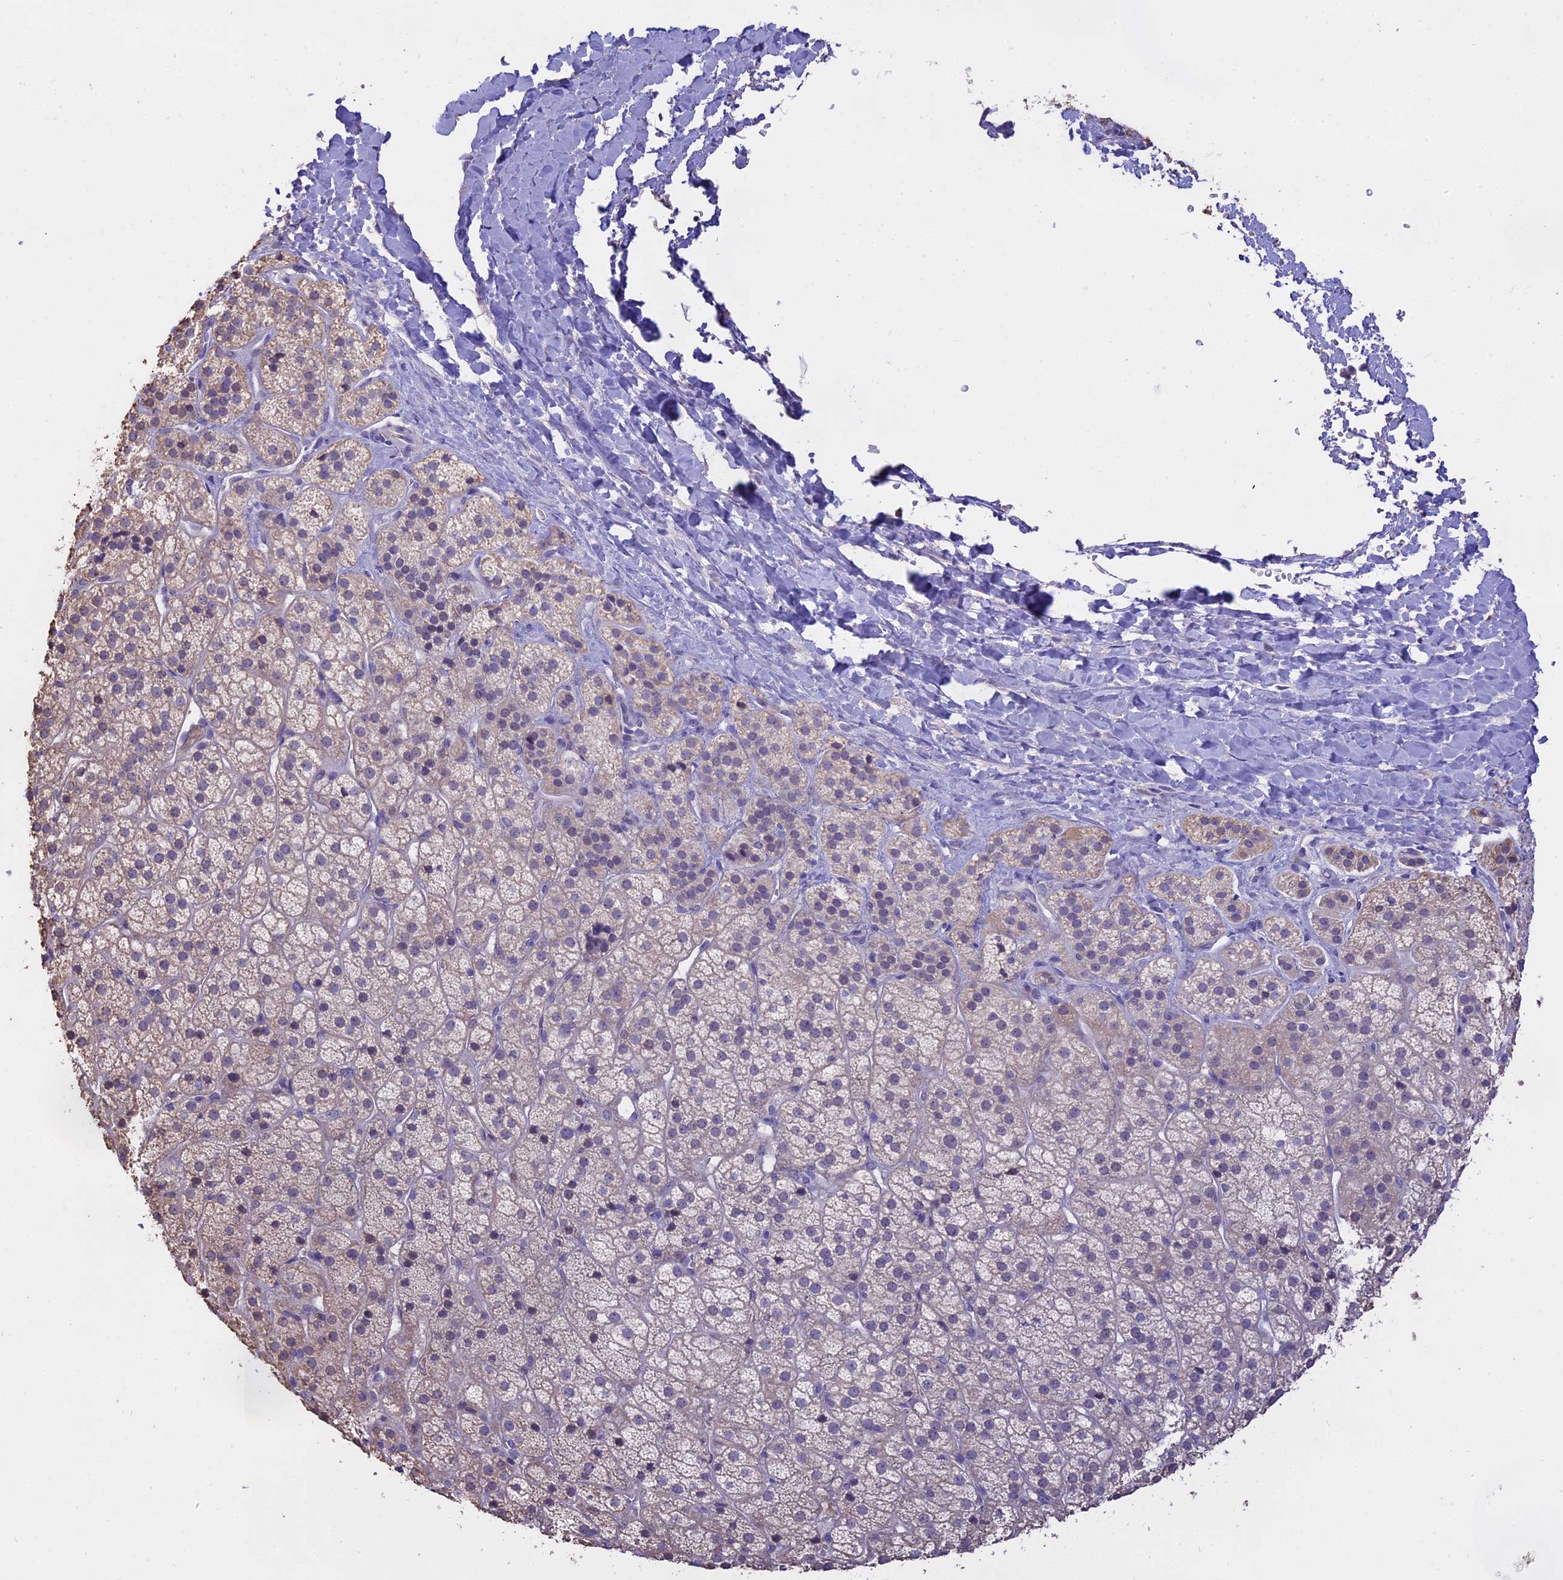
{"staining": {"intensity": "negative", "quantity": "none", "location": "none"}, "tissue": "adrenal gland", "cell_type": "Glandular cells", "image_type": "normal", "snomed": [{"axis": "morphology", "description": "Normal tissue, NOS"}, {"axis": "topography", "description": "Adrenal gland"}], "caption": "Normal adrenal gland was stained to show a protein in brown. There is no significant positivity in glandular cells.", "gene": "WFDC2", "patient": {"sex": "female", "age": 57}}